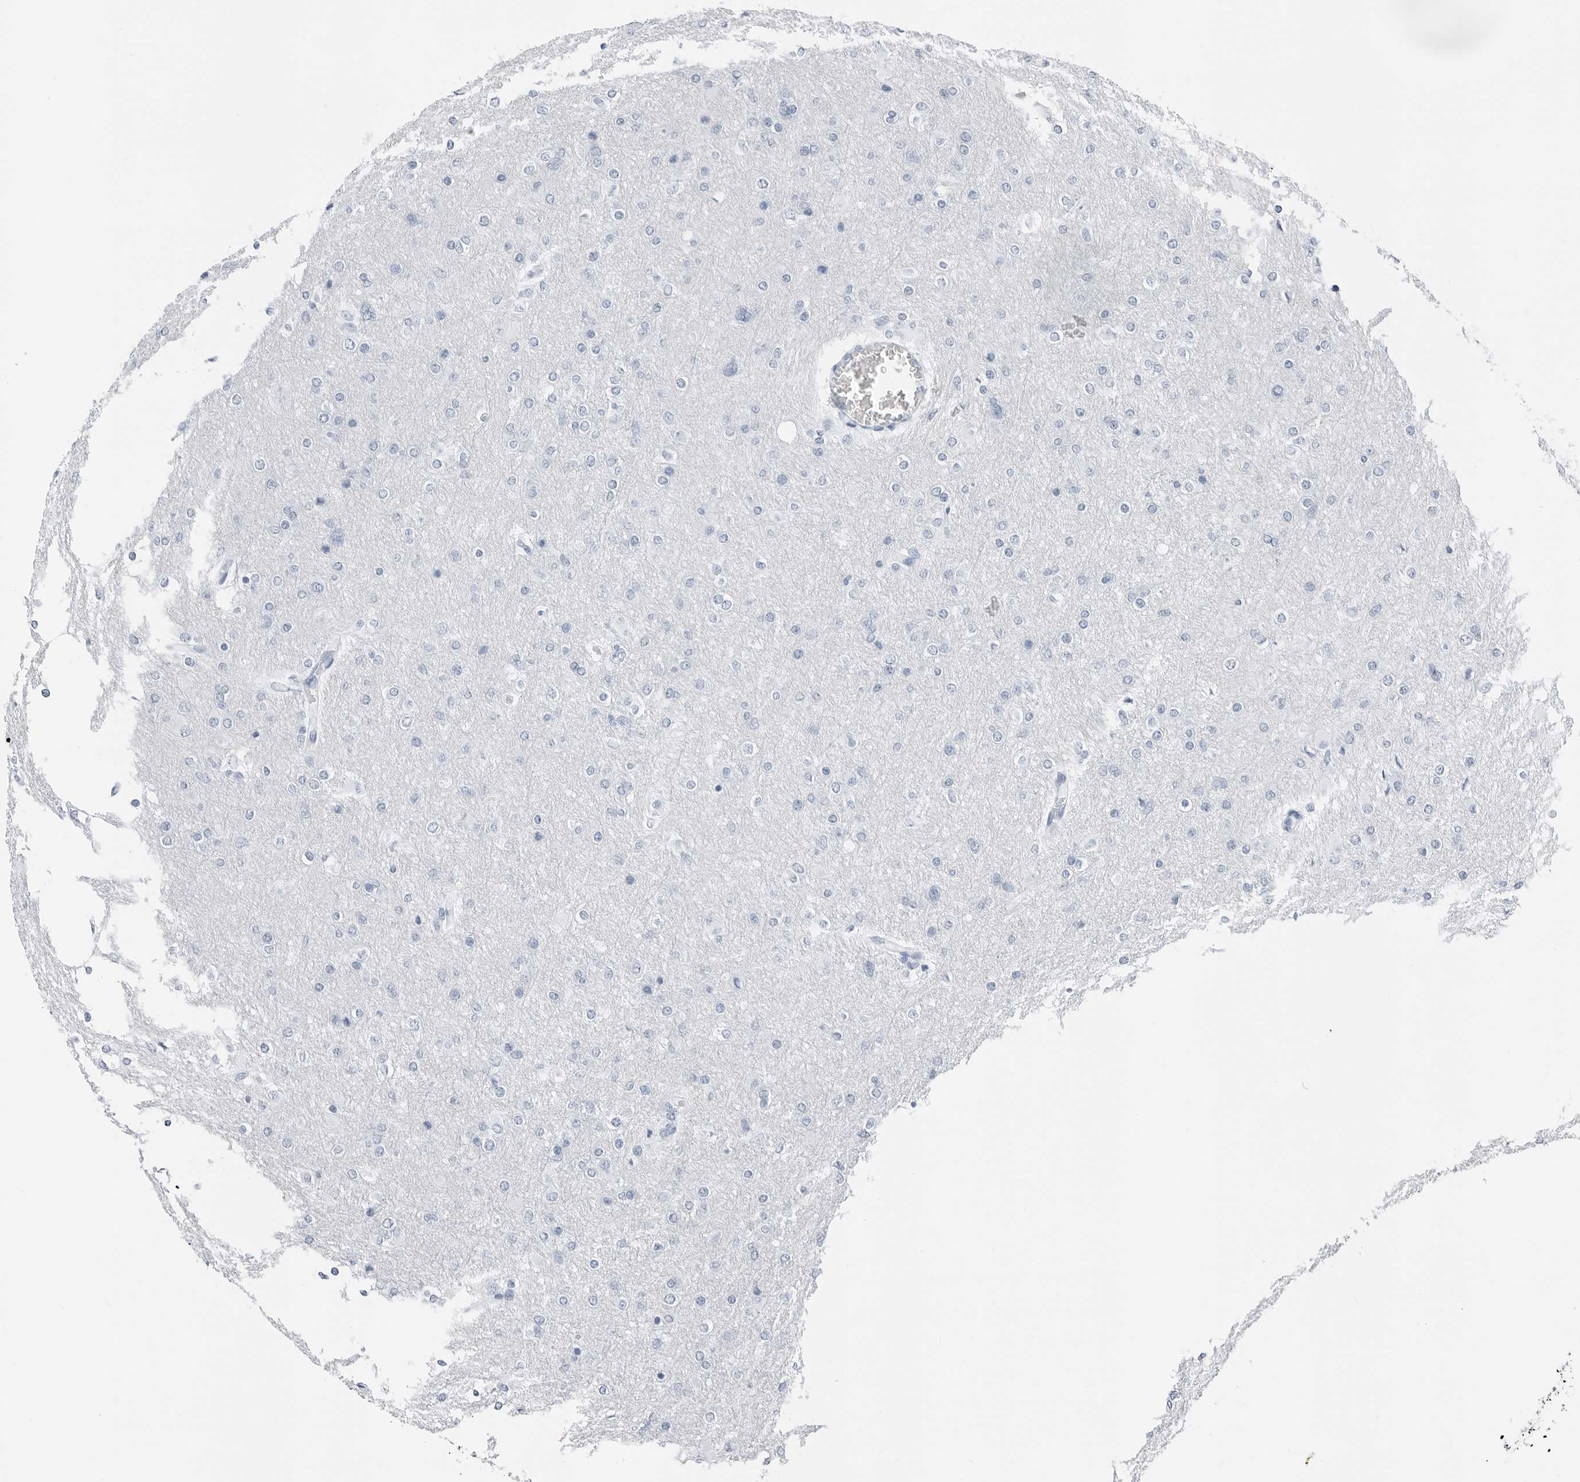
{"staining": {"intensity": "negative", "quantity": "none", "location": "none"}, "tissue": "glioma", "cell_type": "Tumor cells", "image_type": "cancer", "snomed": [{"axis": "morphology", "description": "Glioma, malignant, High grade"}, {"axis": "topography", "description": "Cerebral cortex"}], "caption": "This is a histopathology image of immunohistochemistry staining of glioma, which shows no positivity in tumor cells. Nuclei are stained in blue.", "gene": "SLPI", "patient": {"sex": "female", "age": 36}}